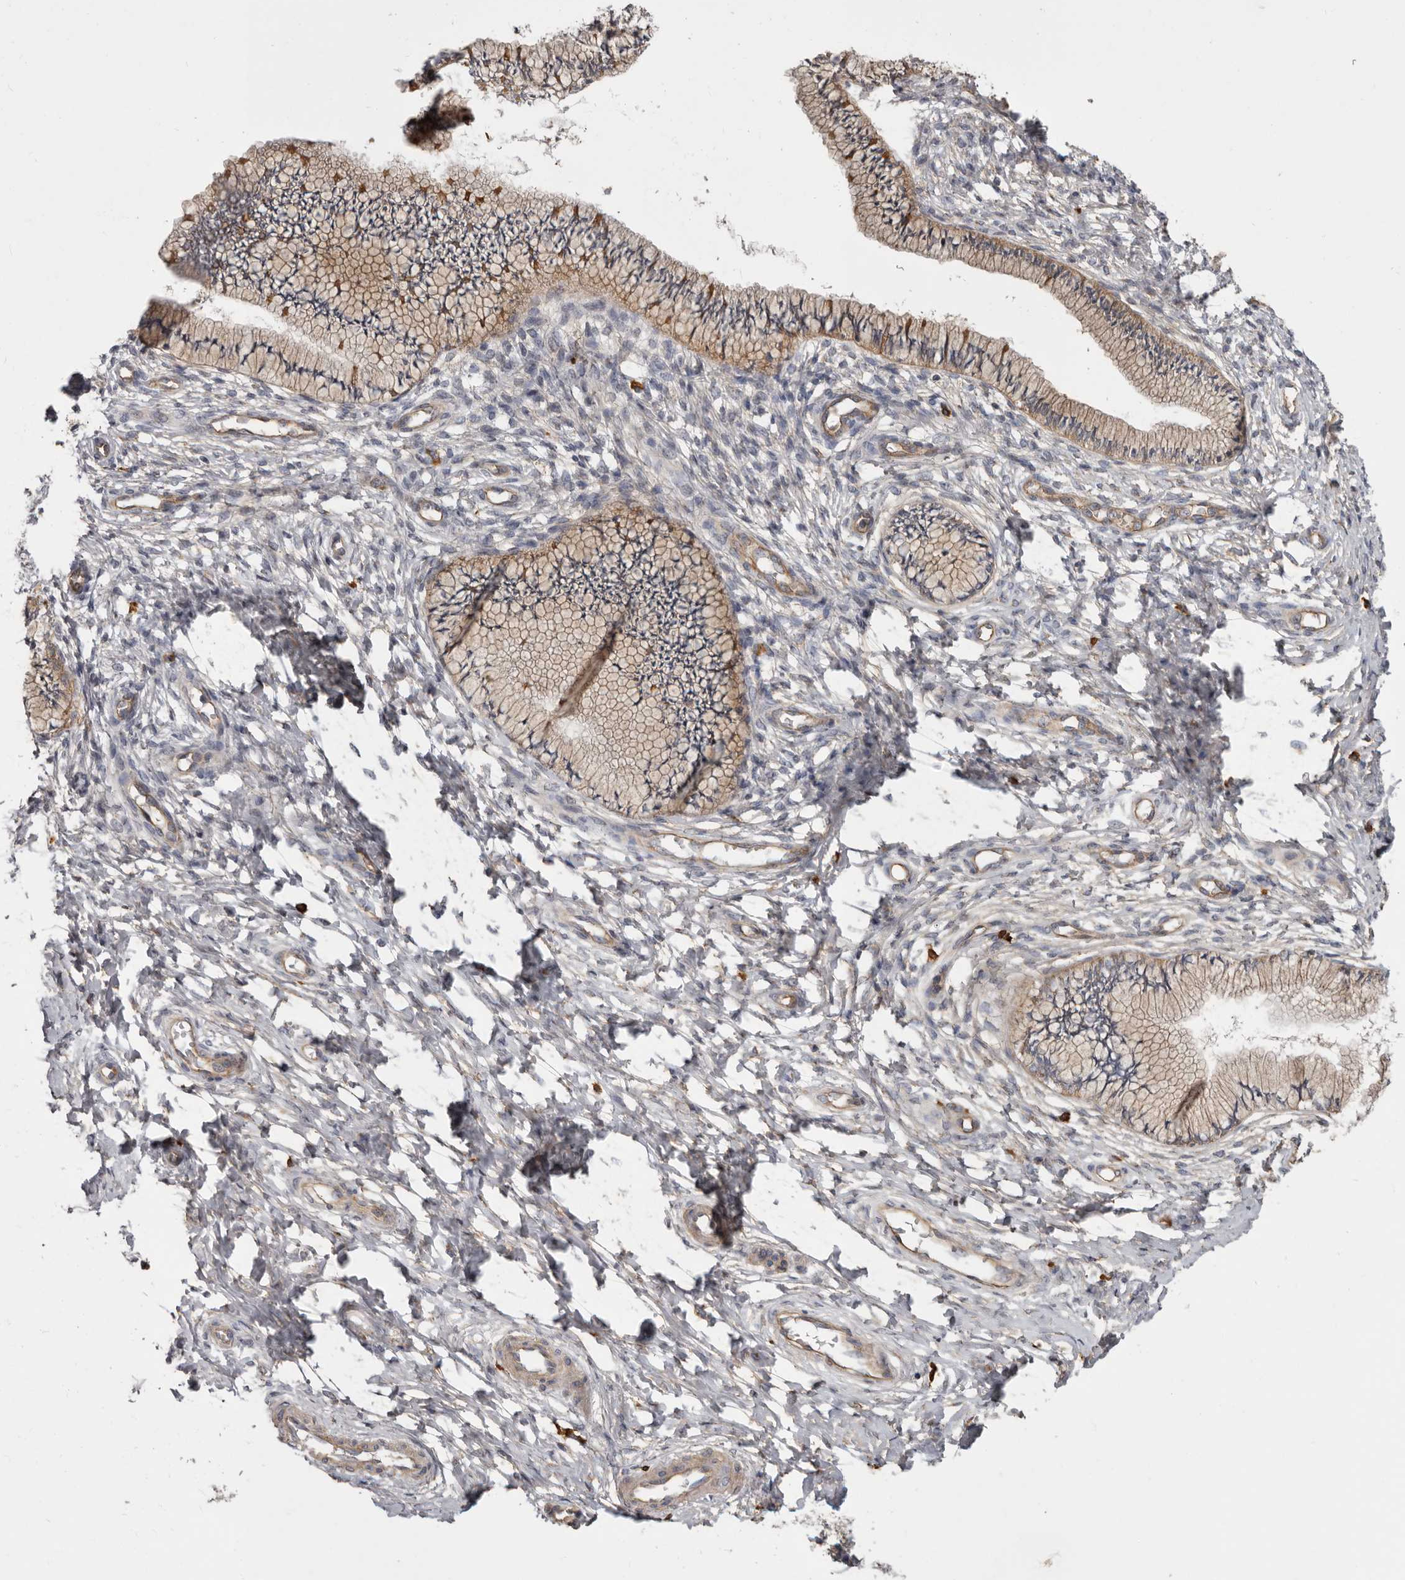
{"staining": {"intensity": "moderate", "quantity": ">75%", "location": "cytoplasmic/membranous"}, "tissue": "cervix", "cell_type": "Glandular cells", "image_type": "normal", "snomed": [{"axis": "morphology", "description": "Normal tissue, NOS"}, {"axis": "topography", "description": "Cervix"}], "caption": "Glandular cells reveal moderate cytoplasmic/membranous positivity in about >75% of cells in unremarkable cervix. The staining was performed using DAB (3,3'-diaminobenzidine), with brown indicating positive protein expression. Nuclei are stained blue with hematoxylin.", "gene": "ENAH", "patient": {"sex": "female", "age": 36}}